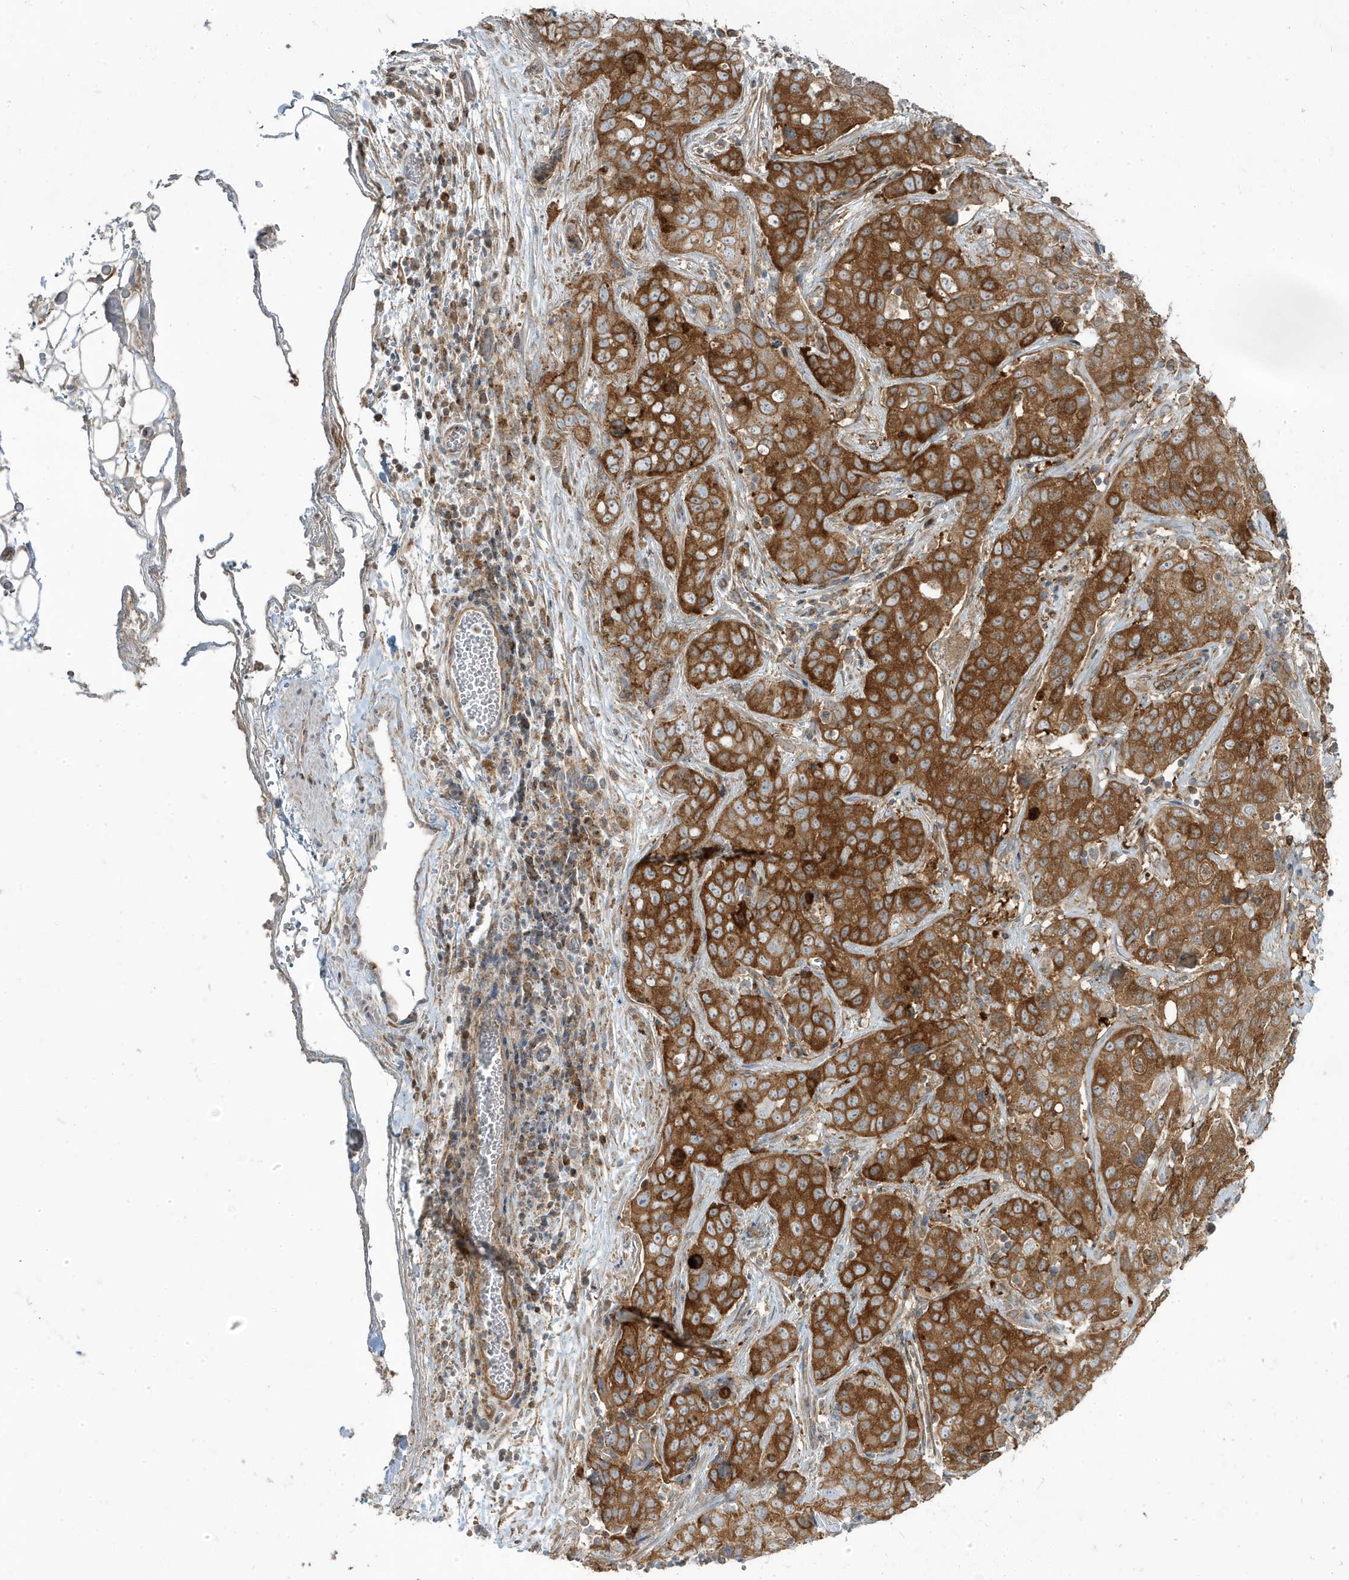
{"staining": {"intensity": "strong", "quantity": ">75%", "location": "cytoplasmic/membranous"}, "tissue": "stomach cancer", "cell_type": "Tumor cells", "image_type": "cancer", "snomed": [{"axis": "morphology", "description": "Normal tissue, NOS"}, {"axis": "morphology", "description": "Adenocarcinoma, NOS"}, {"axis": "topography", "description": "Lymph node"}, {"axis": "topography", "description": "Stomach"}], "caption": "The photomicrograph displays immunohistochemical staining of adenocarcinoma (stomach). There is strong cytoplasmic/membranous staining is present in approximately >75% of tumor cells. The protein of interest is stained brown, and the nuclei are stained in blue (DAB (3,3'-diaminobenzidine) IHC with brightfield microscopy, high magnification).", "gene": "STAM", "patient": {"sex": "male", "age": 48}}